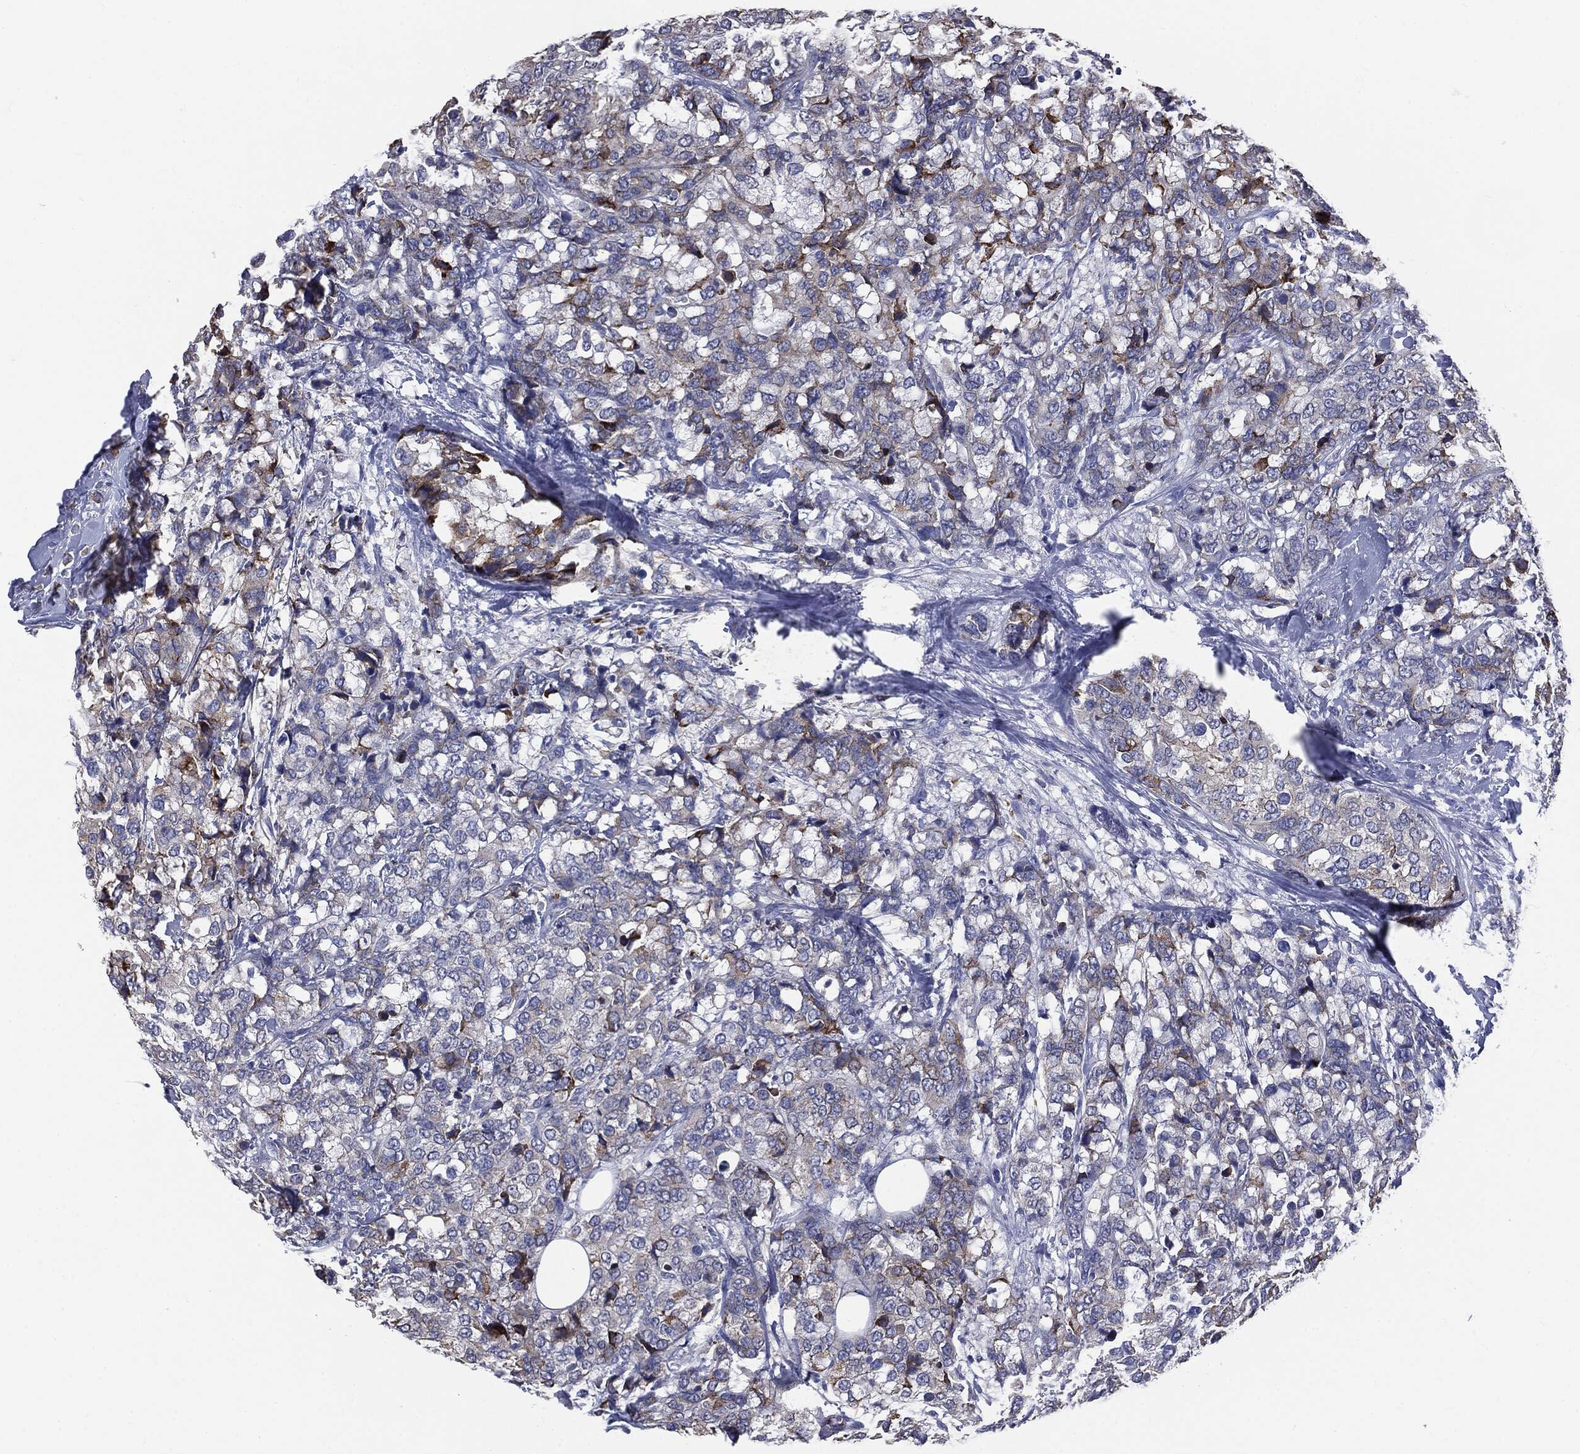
{"staining": {"intensity": "strong", "quantity": "<25%", "location": "cytoplasmic/membranous"}, "tissue": "breast cancer", "cell_type": "Tumor cells", "image_type": "cancer", "snomed": [{"axis": "morphology", "description": "Lobular carcinoma"}, {"axis": "topography", "description": "Breast"}], "caption": "This image exhibits immunohistochemistry (IHC) staining of human breast cancer (lobular carcinoma), with medium strong cytoplasmic/membranous staining in approximately <25% of tumor cells.", "gene": "PTGS2", "patient": {"sex": "female", "age": 59}}